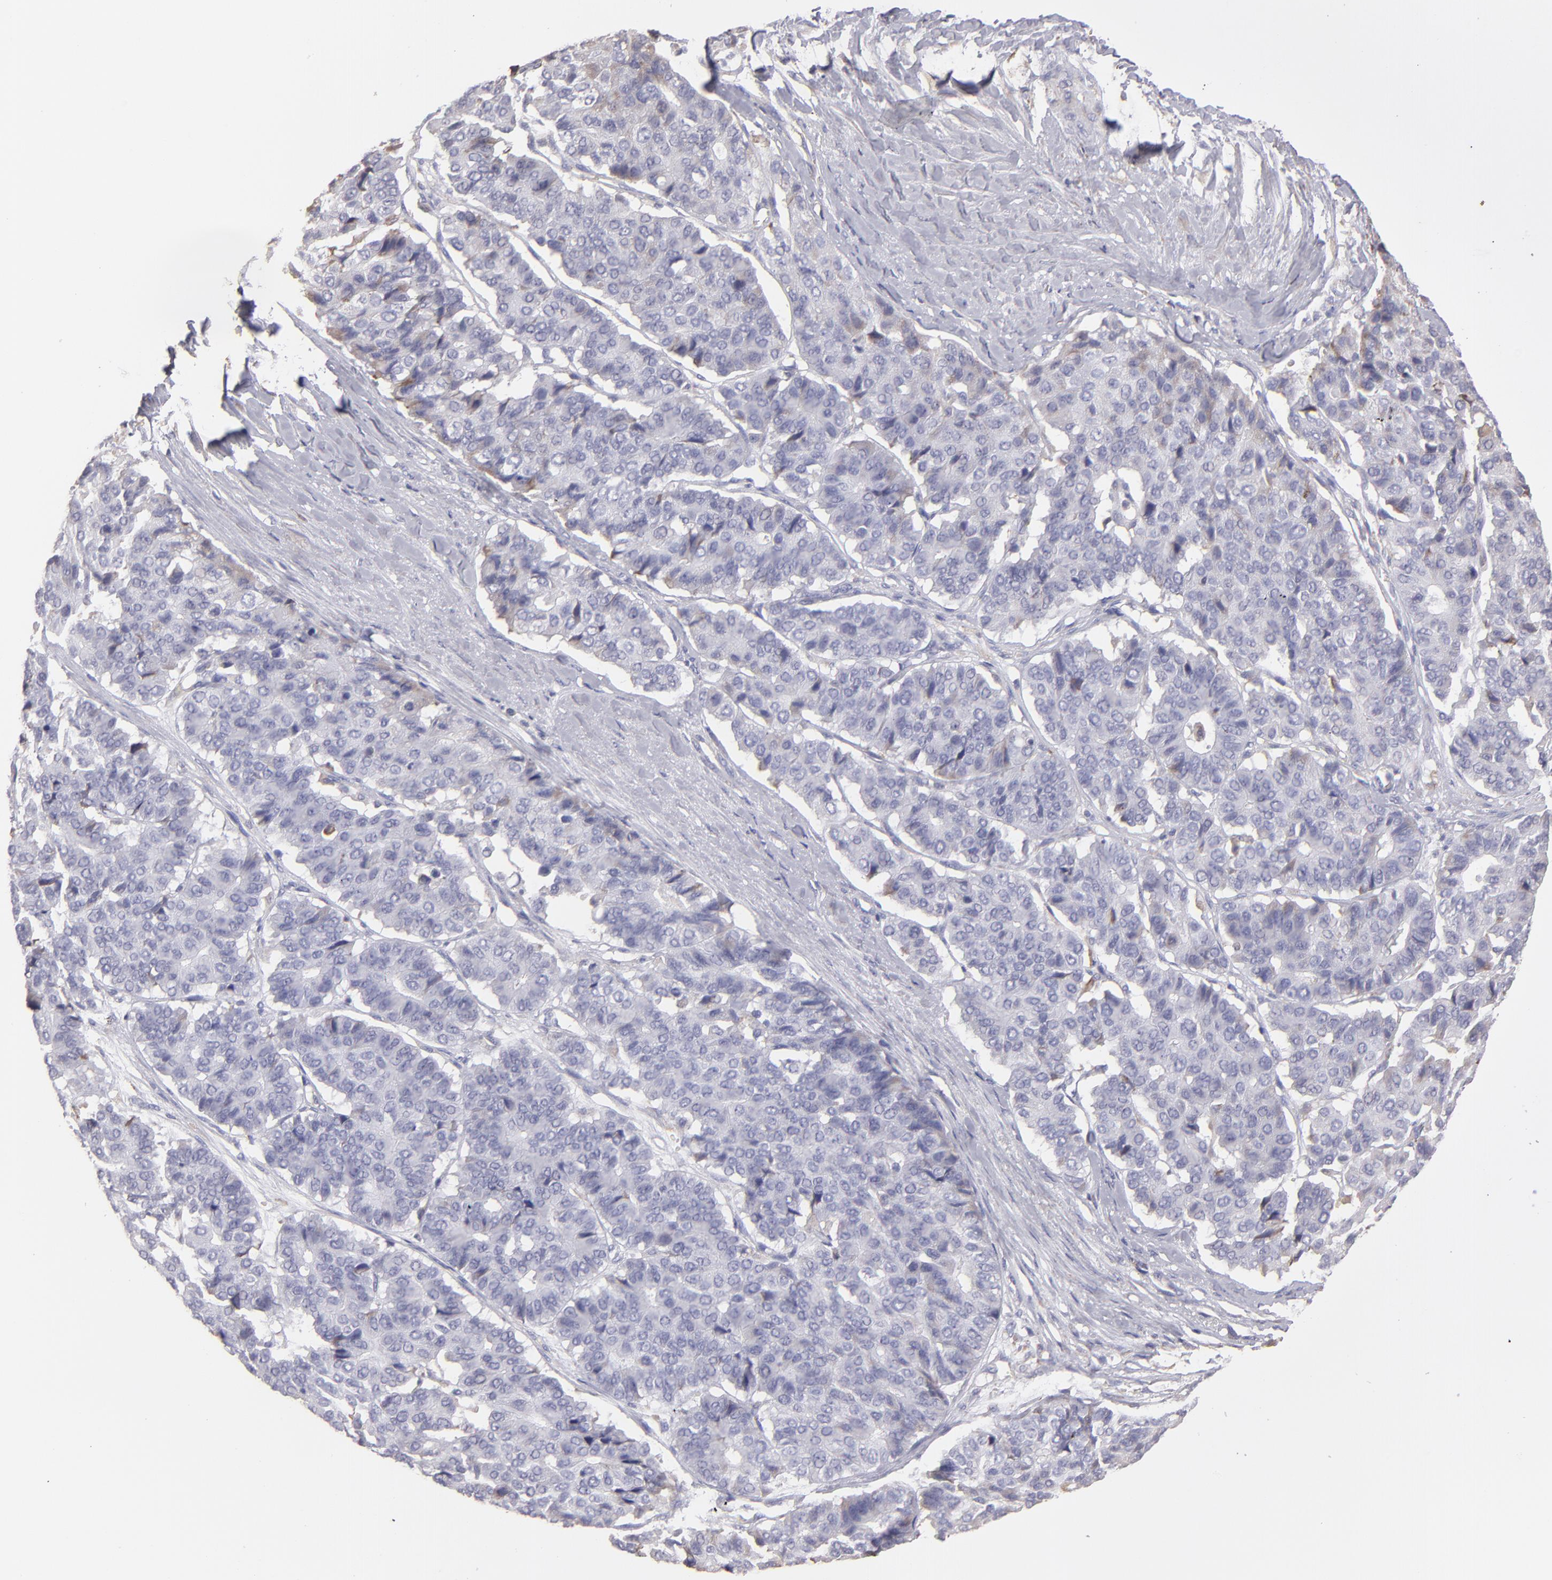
{"staining": {"intensity": "weak", "quantity": "<25%", "location": "cytoplasmic/membranous"}, "tissue": "pancreatic cancer", "cell_type": "Tumor cells", "image_type": "cancer", "snomed": [{"axis": "morphology", "description": "Adenocarcinoma, NOS"}, {"axis": "topography", "description": "Pancreas"}], "caption": "A photomicrograph of pancreatic cancer stained for a protein exhibits no brown staining in tumor cells.", "gene": "CALR", "patient": {"sex": "male", "age": 50}}